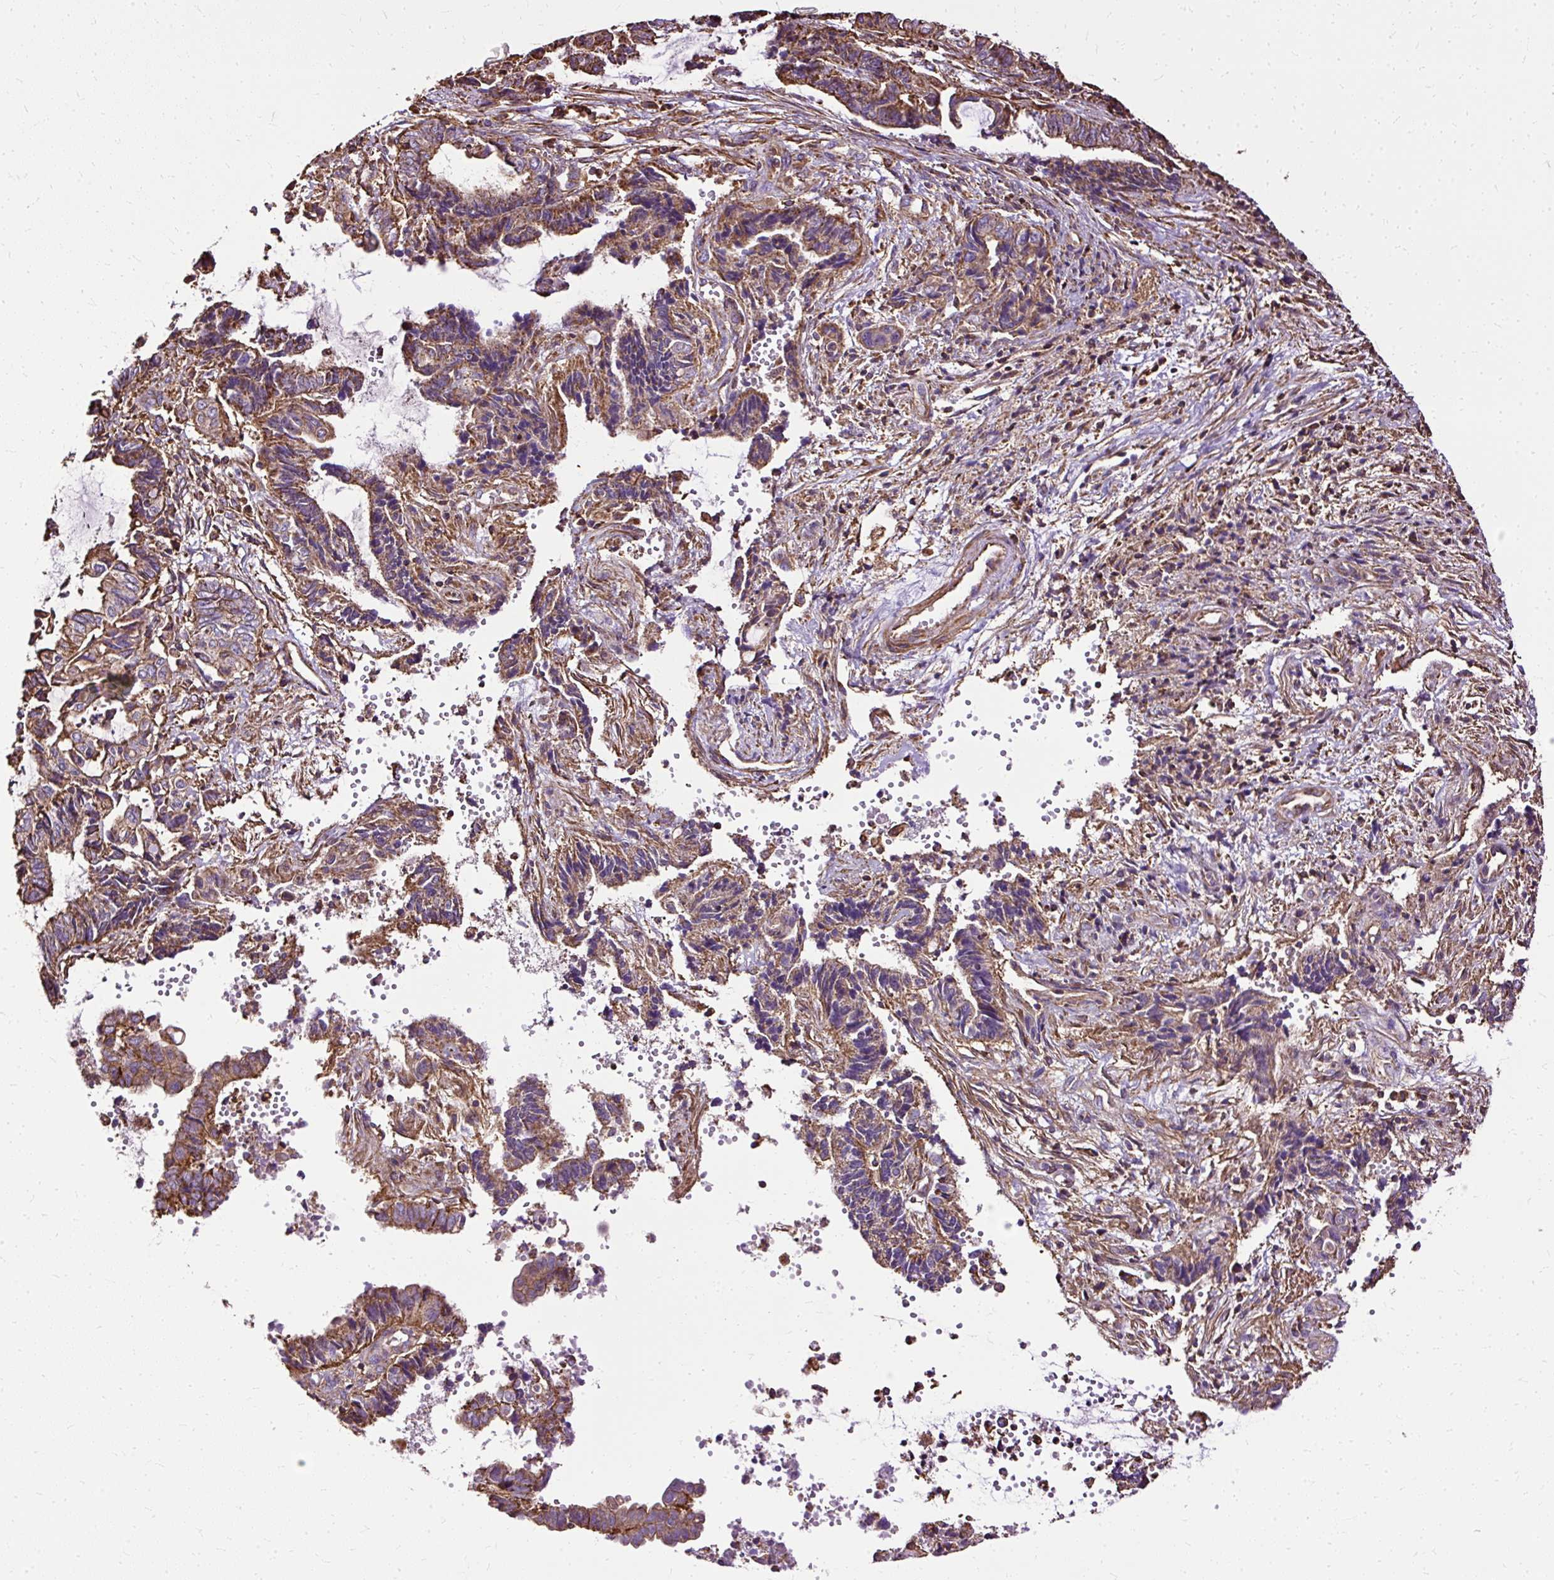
{"staining": {"intensity": "strong", "quantity": "25%-75%", "location": "cytoplasmic/membranous"}, "tissue": "endometrial cancer", "cell_type": "Tumor cells", "image_type": "cancer", "snomed": [{"axis": "morphology", "description": "Adenocarcinoma, NOS"}, {"axis": "topography", "description": "Uterus"}, {"axis": "topography", "description": "Endometrium"}], "caption": "A high-resolution histopathology image shows IHC staining of endometrial adenocarcinoma, which displays strong cytoplasmic/membranous expression in about 25%-75% of tumor cells.", "gene": "KLHL11", "patient": {"sex": "female", "age": 70}}